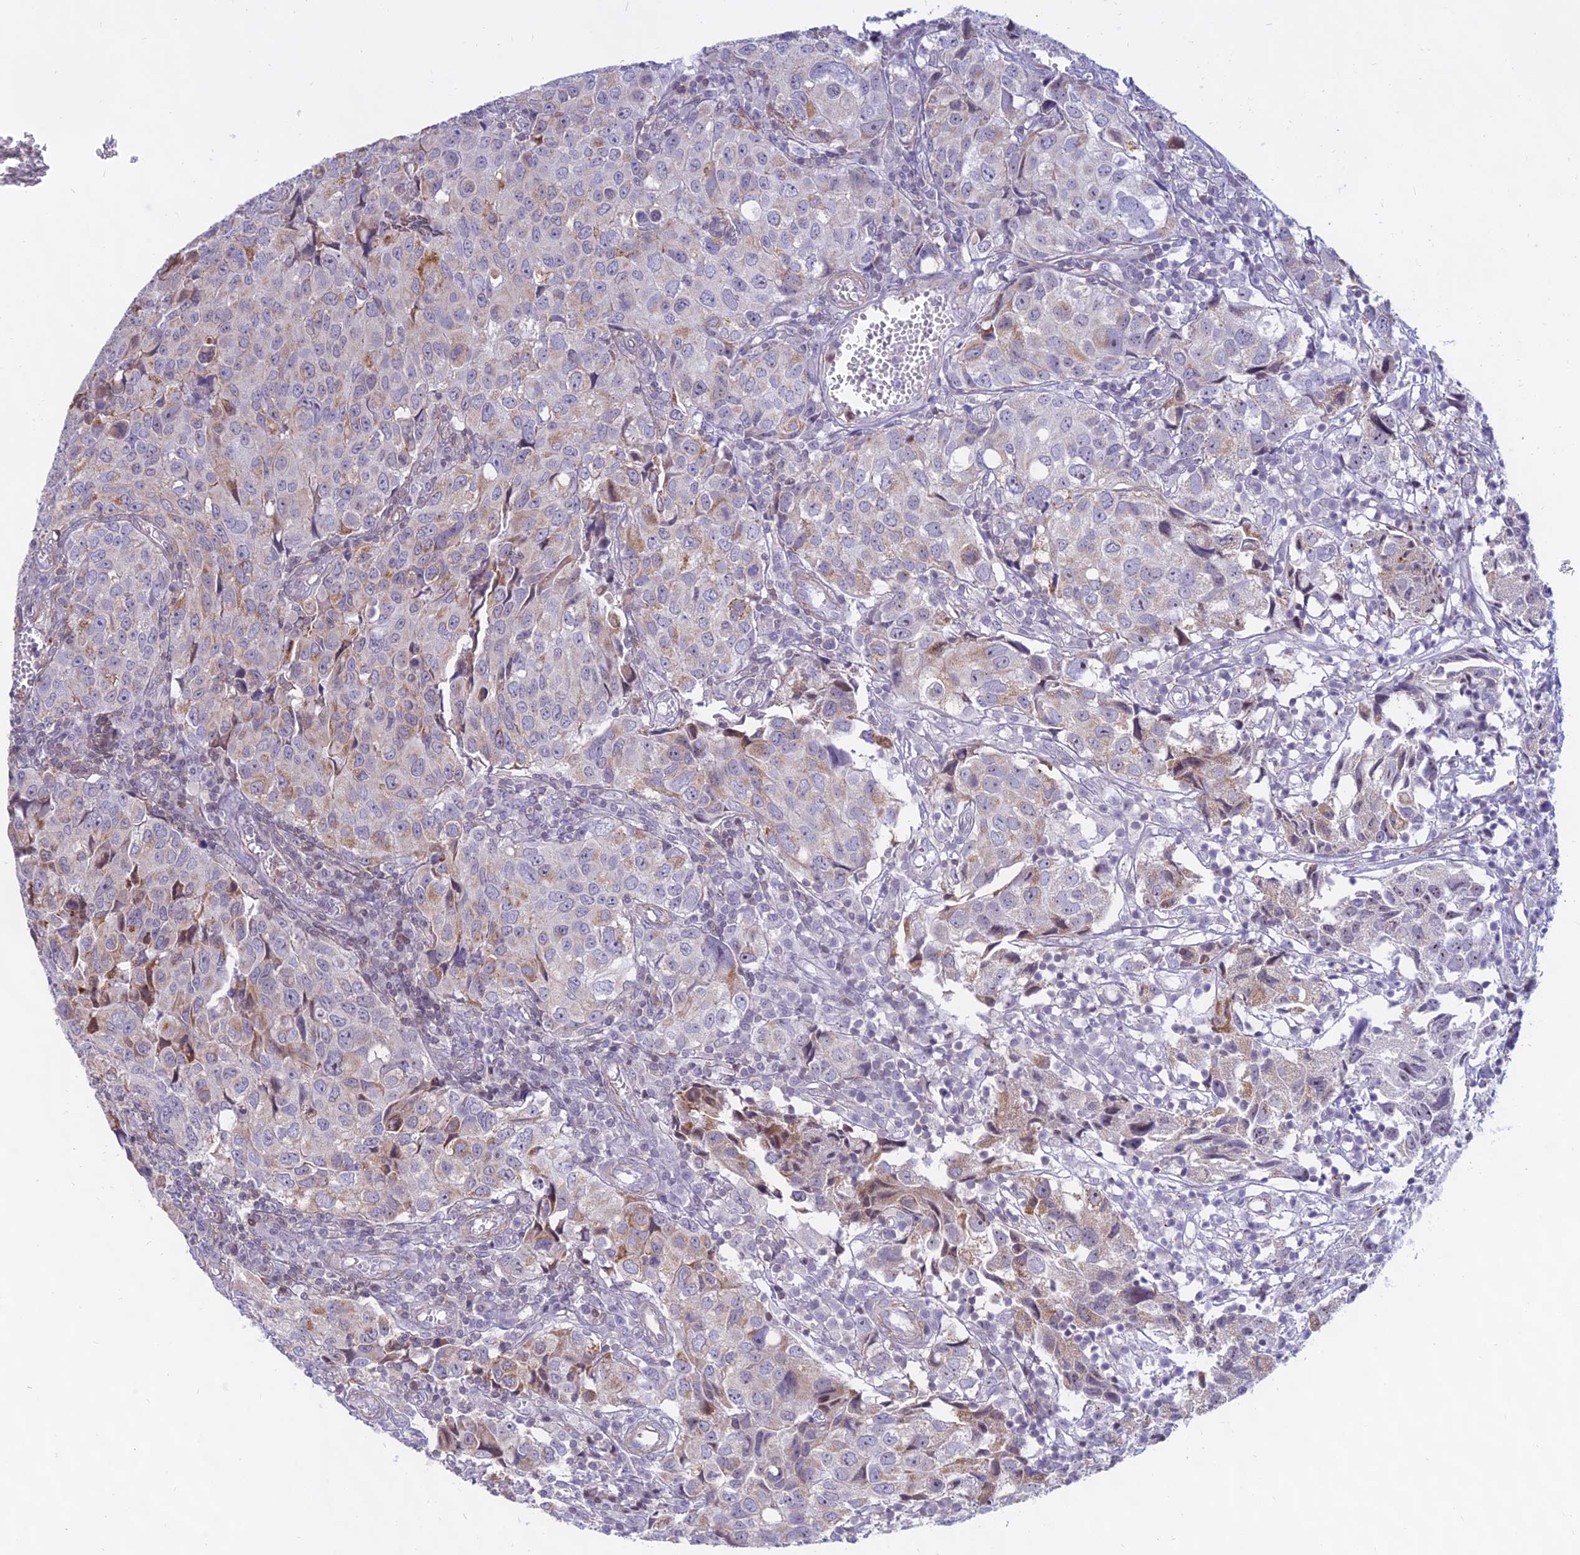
{"staining": {"intensity": "weak", "quantity": "25%-75%", "location": "cytoplasmic/membranous,nuclear"}, "tissue": "urothelial cancer", "cell_type": "Tumor cells", "image_type": "cancer", "snomed": [{"axis": "morphology", "description": "Urothelial carcinoma, High grade"}, {"axis": "topography", "description": "Urinary bladder"}], "caption": "Immunohistochemistry (IHC) staining of urothelial cancer, which shows low levels of weak cytoplasmic/membranous and nuclear expression in about 25%-75% of tumor cells indicating weak cytoplasmic/membranous and nuclear protein expression. The staining was performed using DAB (3,3'-diaminobenzidine) (brown) for protein detection and nuclei were counterstained in hematoxylin (blue).", "gene": "KRR1", "patient": {"sex": "female", "age": 75}}